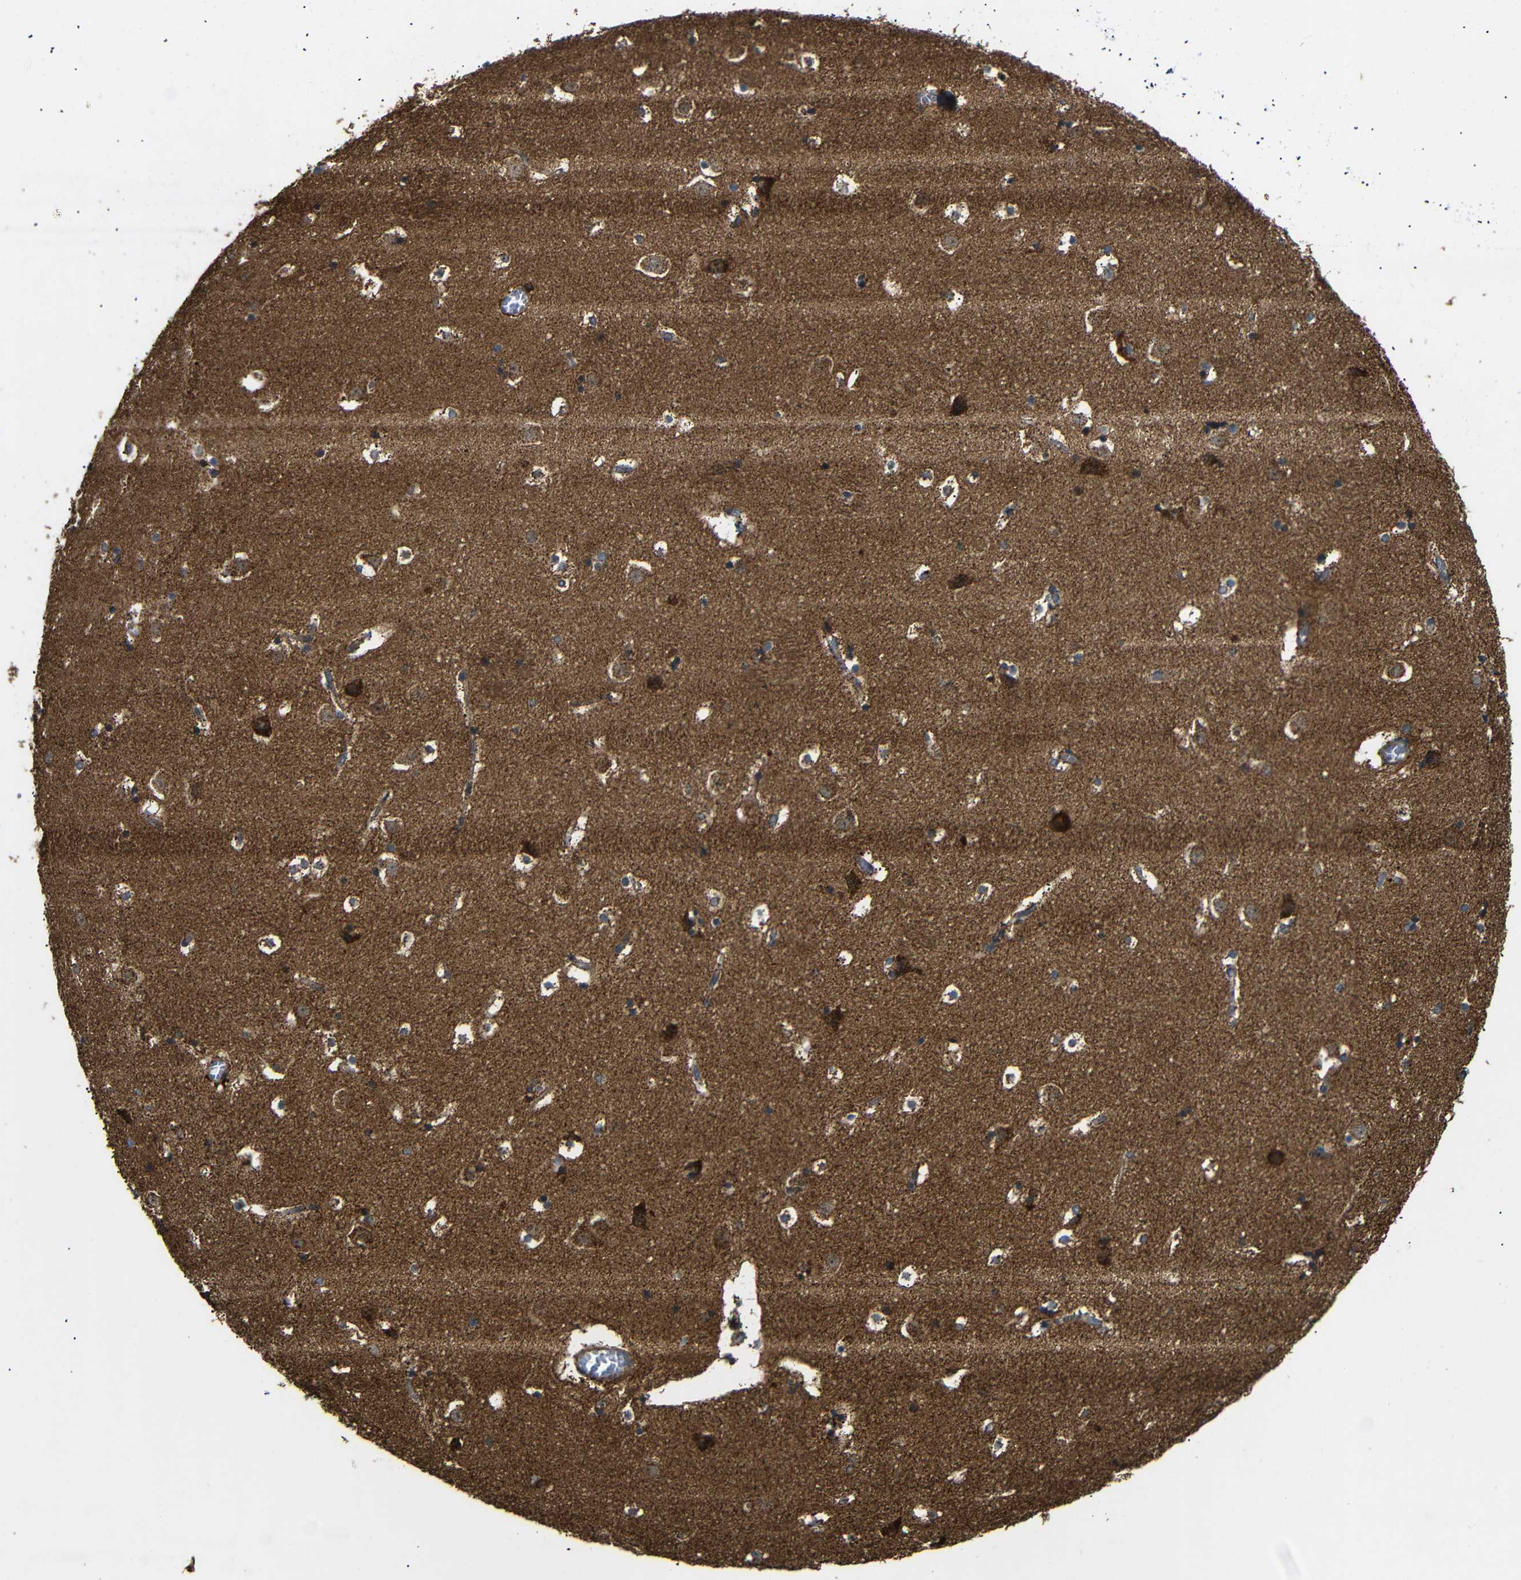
{"staining": {"intensity": "strong", "quantity": ">75%", "location": "cytoplasmic/membranous"}, "tissue": "caudate", "cell_type": "Glial cells", "image_type": "normal", "snomed": [{"axis": "morphology", "description": "Normal tissue, NOS"}, {"axis": "topography", "description": "Lateral ventricle wall"}], "caption": "IHC (DAB (3,3'-diaminobenzidine)) staining of normal caudate reveals strong cytoplasmic/membranous protein positivity in approximately >75% of glial cells. (IHC, brightfield microscopy, high magnification).", "gene": "KANK4", "patient": {"sex": "male", "age": 45}}